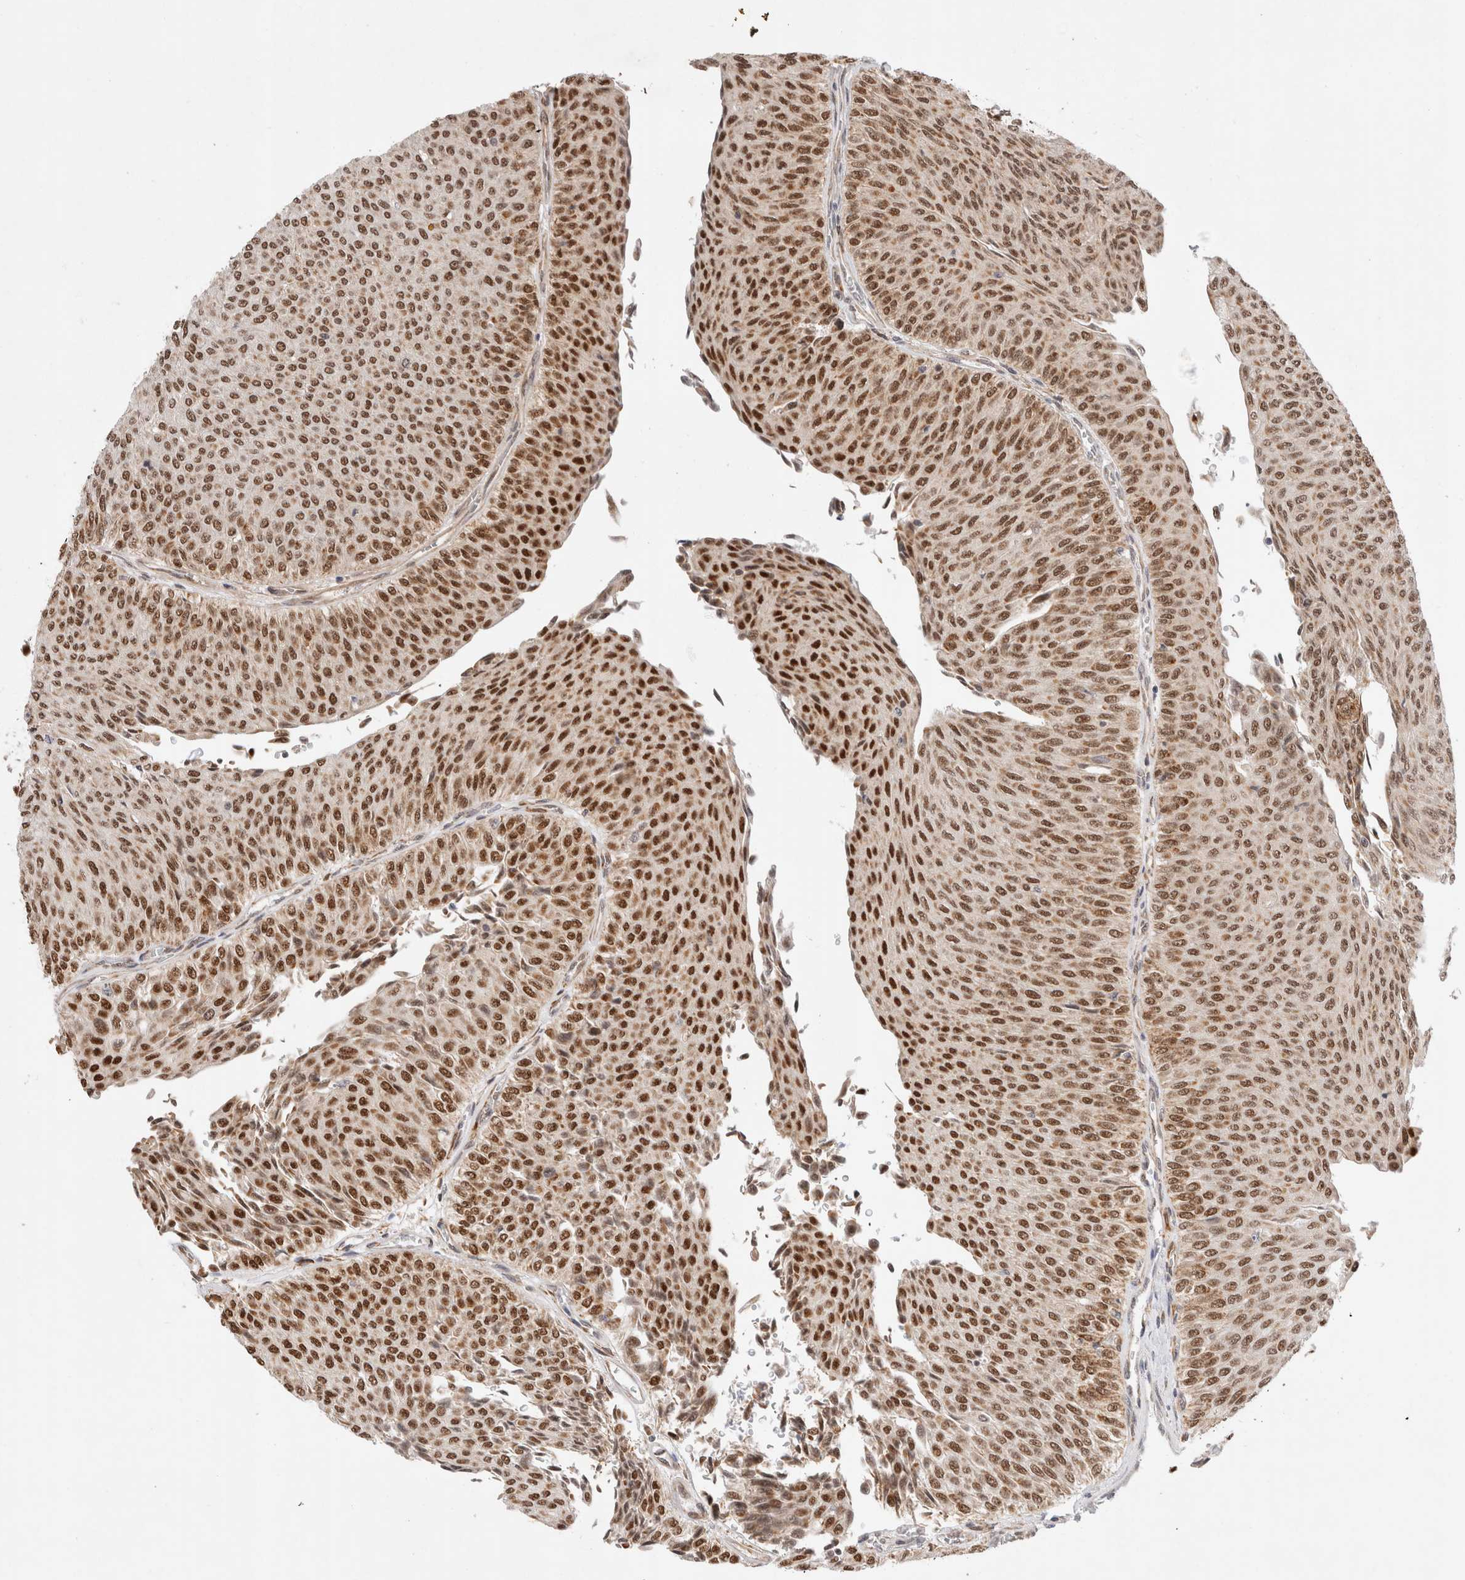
{"staining": {"intensity": "moderate", "quantity": ">75%", "location": "nuclear"}, "tissue": "urothelial cancer", "cell_type": "Tumor cells", "image_type": "cancer", "snomed": [{"axis": "morphology", "description": "Urothelial carcinoma, Low grade"}, {"axis": "topography", "description": "Urinary bladder"}], "caption": "Immunohistochemical staining of human urothelial cancer reveals moderate nuclear protein positivity in about >75% of tumor cells.", "gene": "GTF2I", "patient": {"sex": "male", "age": 78}}